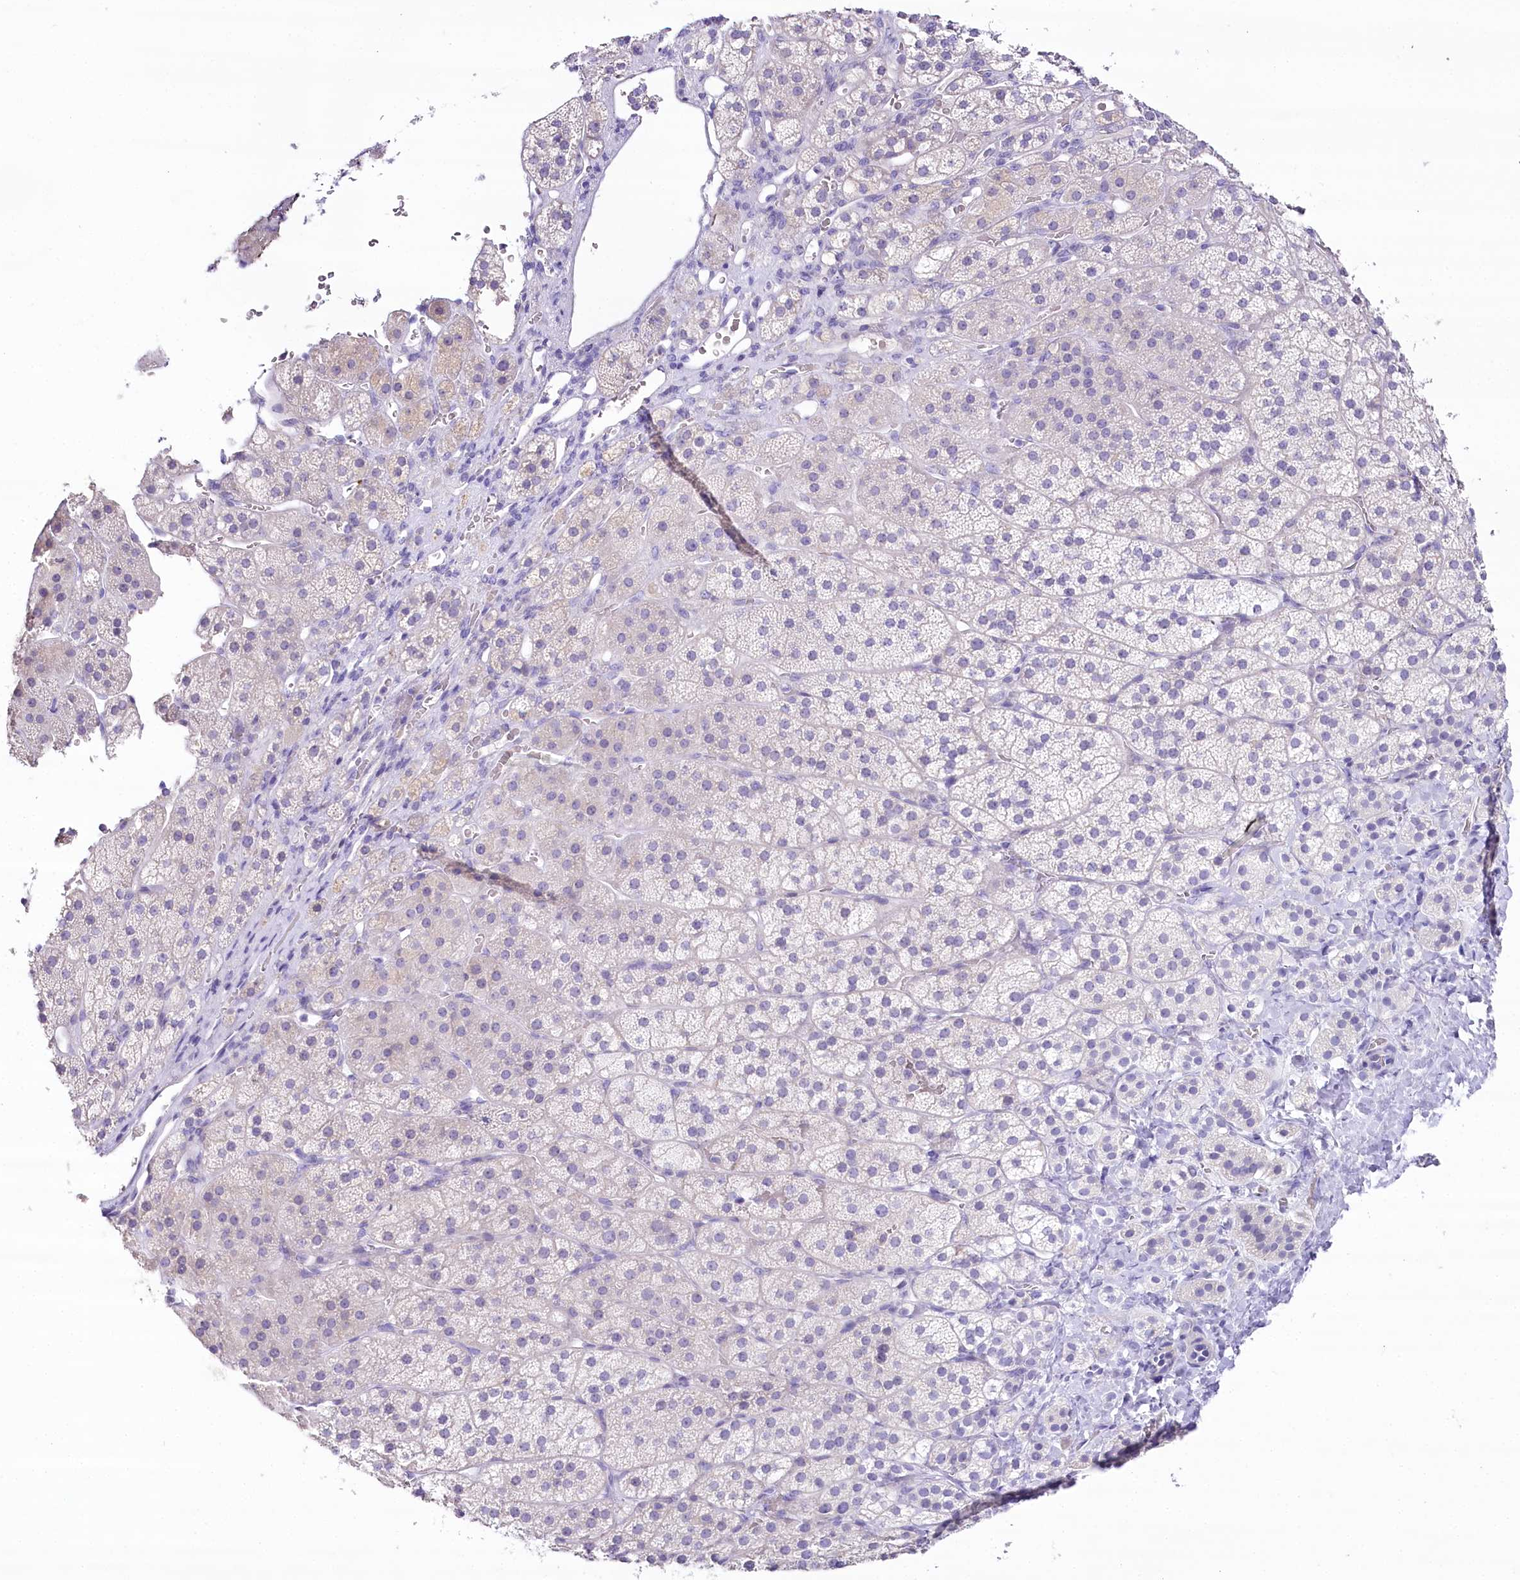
{"staining": {"intensity": "negative", "quantity": "none", "location": "none"}, "tissue": "adrenal gland", "cell_type": "Glandular cells", "image_type": "normal", "snomed": [{"axis": "morphology", "description": "Normal tissue, NOS"}, {"axis": "topography", "description": "Adrenal gland"}], "caption": "The image exhibits no staining of glandular cells in normal adrenal gland.", "gene": "MYOZ1", "patient": {"sex": "female", "age": 44}}